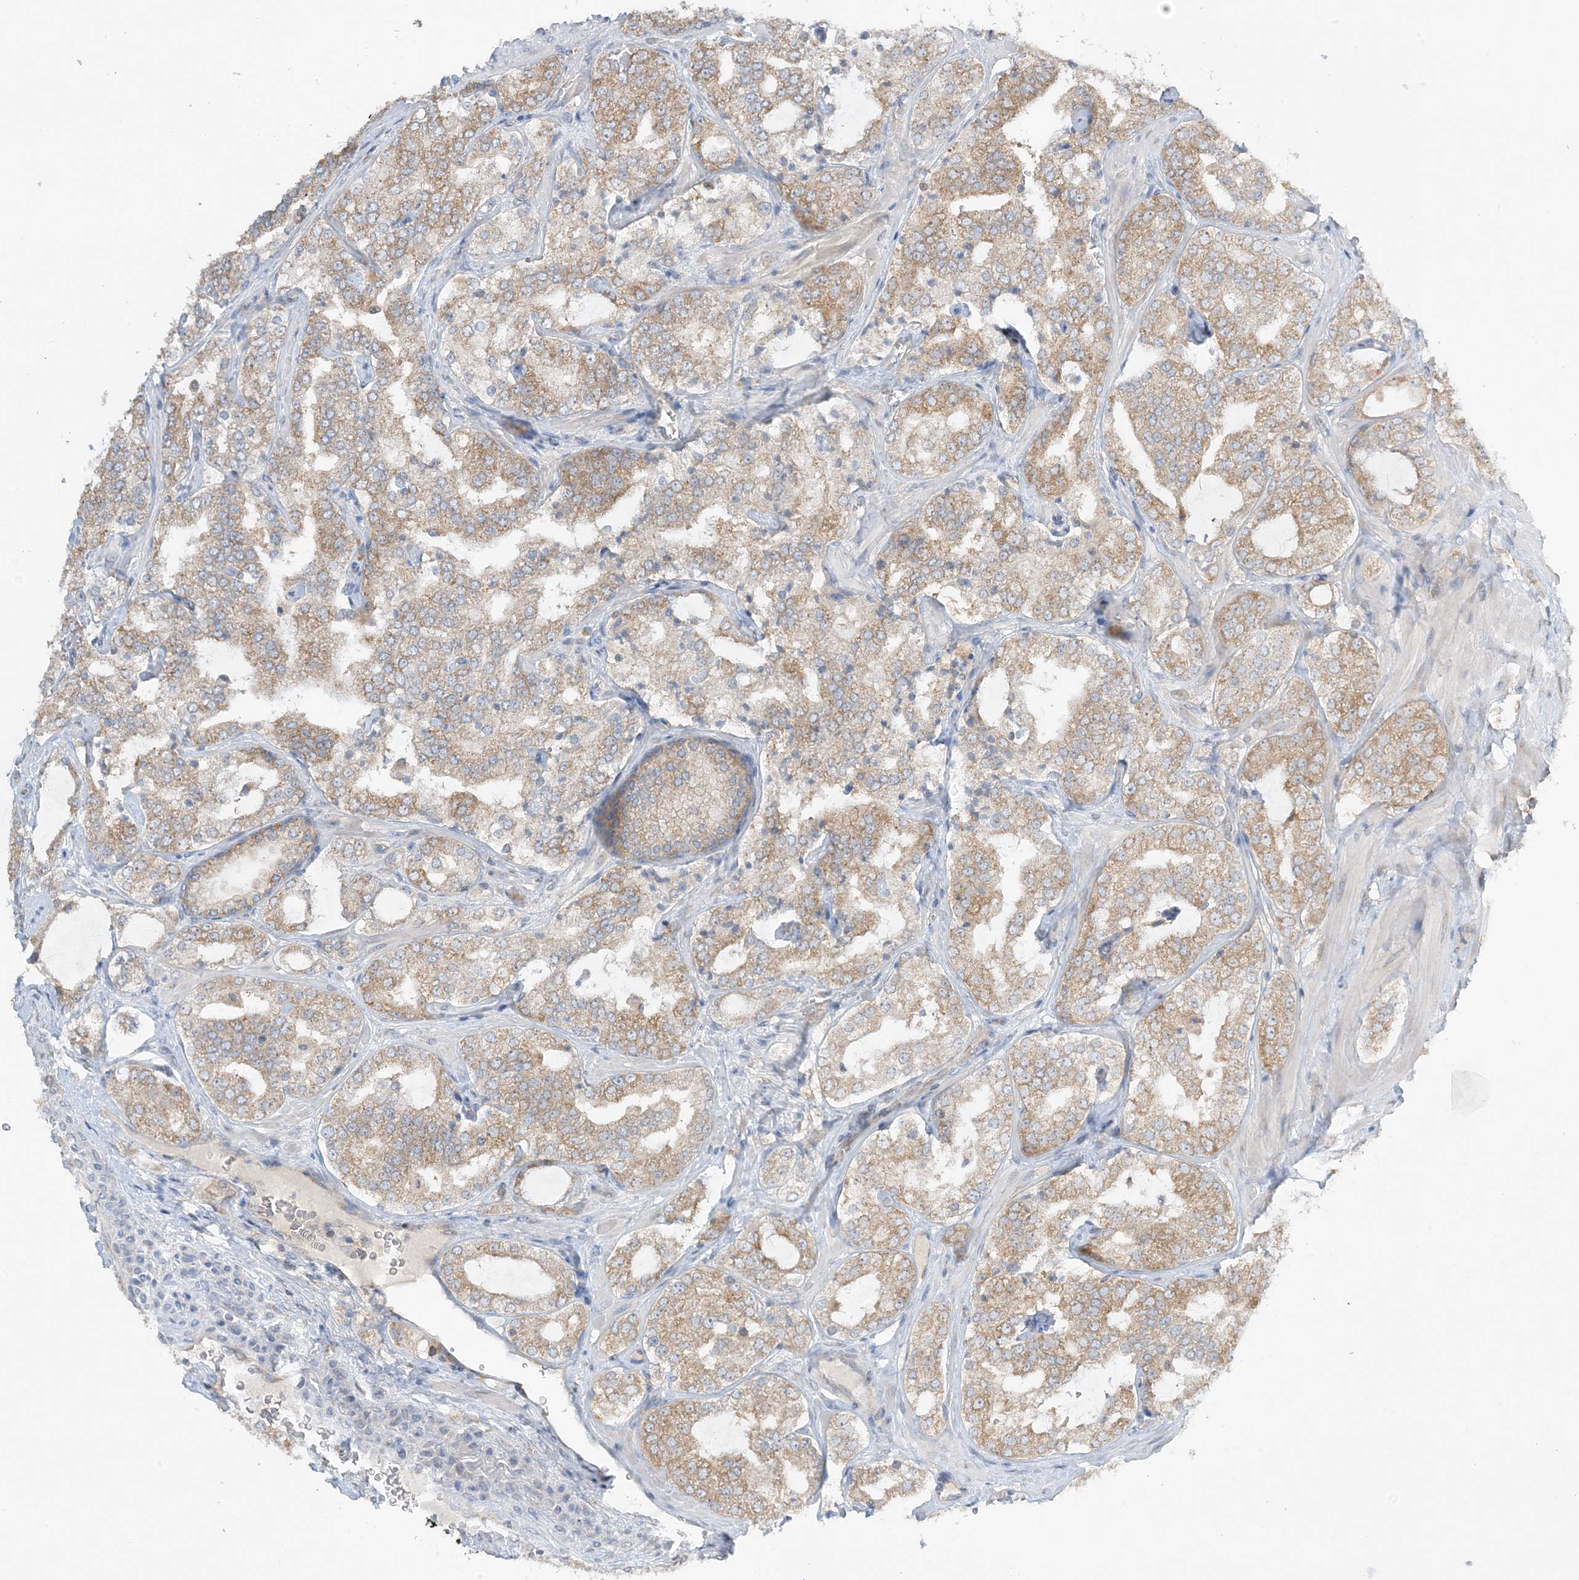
{"staining": {"intensity": "moderate", "quantity": "25%-75%", "location": "cytoplasmic/membranous"}, "tissue": "prostate cancer", "cell_type": "Tumor cells", "image_type": "cancer", "snomed": [{"axis": "morphology", "description": "Adenocarcinoma, High grade"}, {"axis": "topography", "description": "Prostate"}], "caption": "Immunohistochemical staining of prostate adenocarcinoma (high-grade) displays moderate cytoplasmic/membranous protein expression in about 25%-75% of tumor cells.", "gene": "RPP40", "patient": {"sex": "male", "age": 64}}